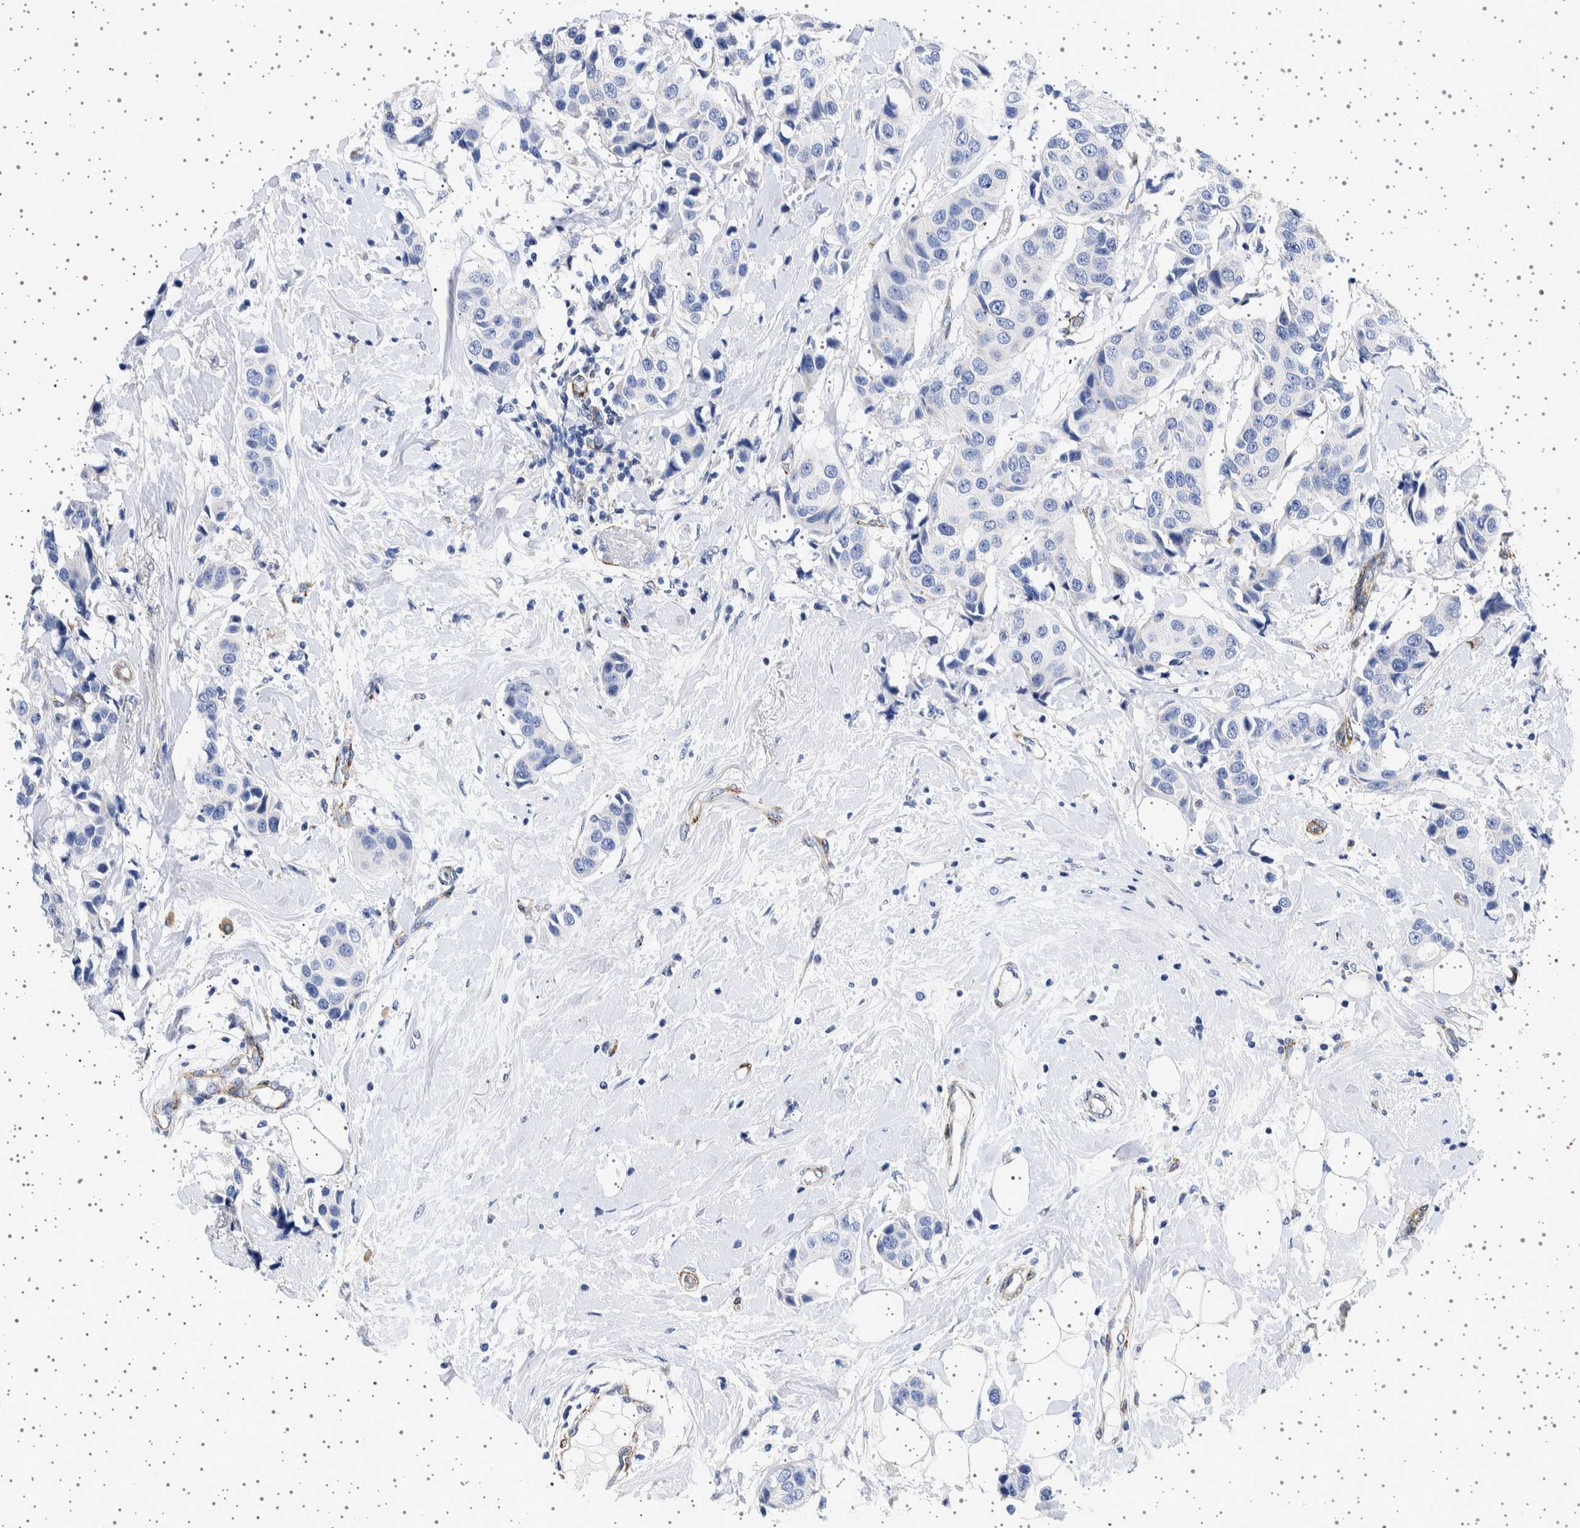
{"staining": {"intensity": "negative", "quantity": "none", "location": "none"}, "tissue": "breast cancer", "cell_type": "Tumor cells", "image_type": "cancer", "snomed": [{"axis": "morphology", "description": "Normal tissue, NOS"}, {"axis": "morphology", "description": "Duct carcinoma"}, {"axis": "topography", "description": "Breast"}], "caption": "This is a photomicrograph of immunohistochemistry (IHC) staining of breast infiltrating ductal carcinoma, which shows no expression in tumor cells.", "gene": "SEPTIN4", "patient": {"sex": "female", "age": 39}}